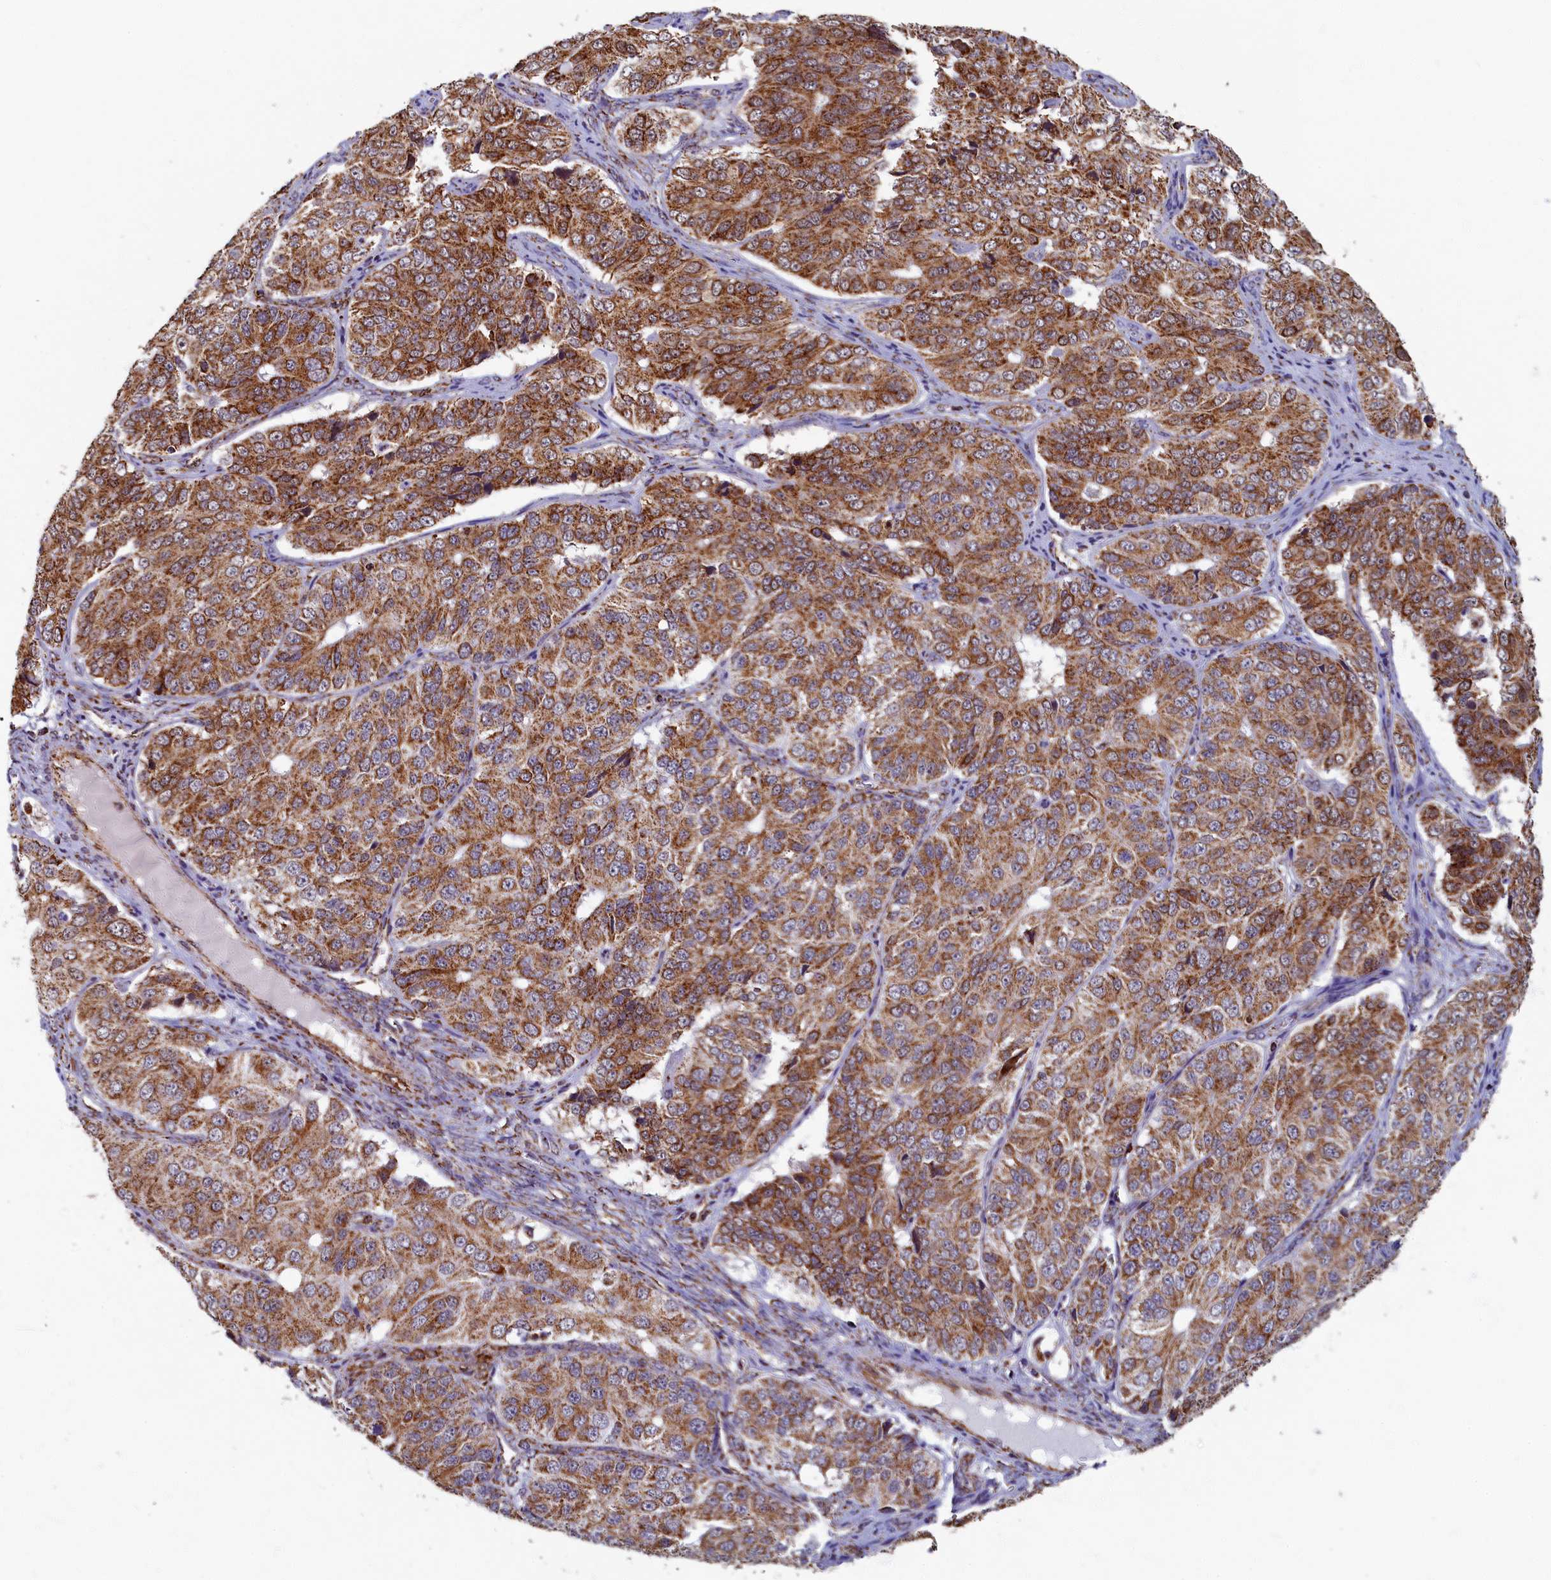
{"staining": {"intensity": "moderate", "quantity": ">75%", "location": "cytoplasmic/membranous"}, "tissue": "ovarian cancer", "cell_type": "Tumor cells", "image_type": "cancer", "snomed": [{"axis": "morphology", "description": "Carcinoma, endometroid"}, {"axis": "topography", "description": "Ovary"}], "caption": "The image demonstrates immunohistochemical staining of ovarian cancer (endometroid carcinoma). There is moderate cytoplasmic/membranous staining is identified in about >75% of tumor cells.", "gene": "SPR", "patient": {"sex": "female", "age": 51}}